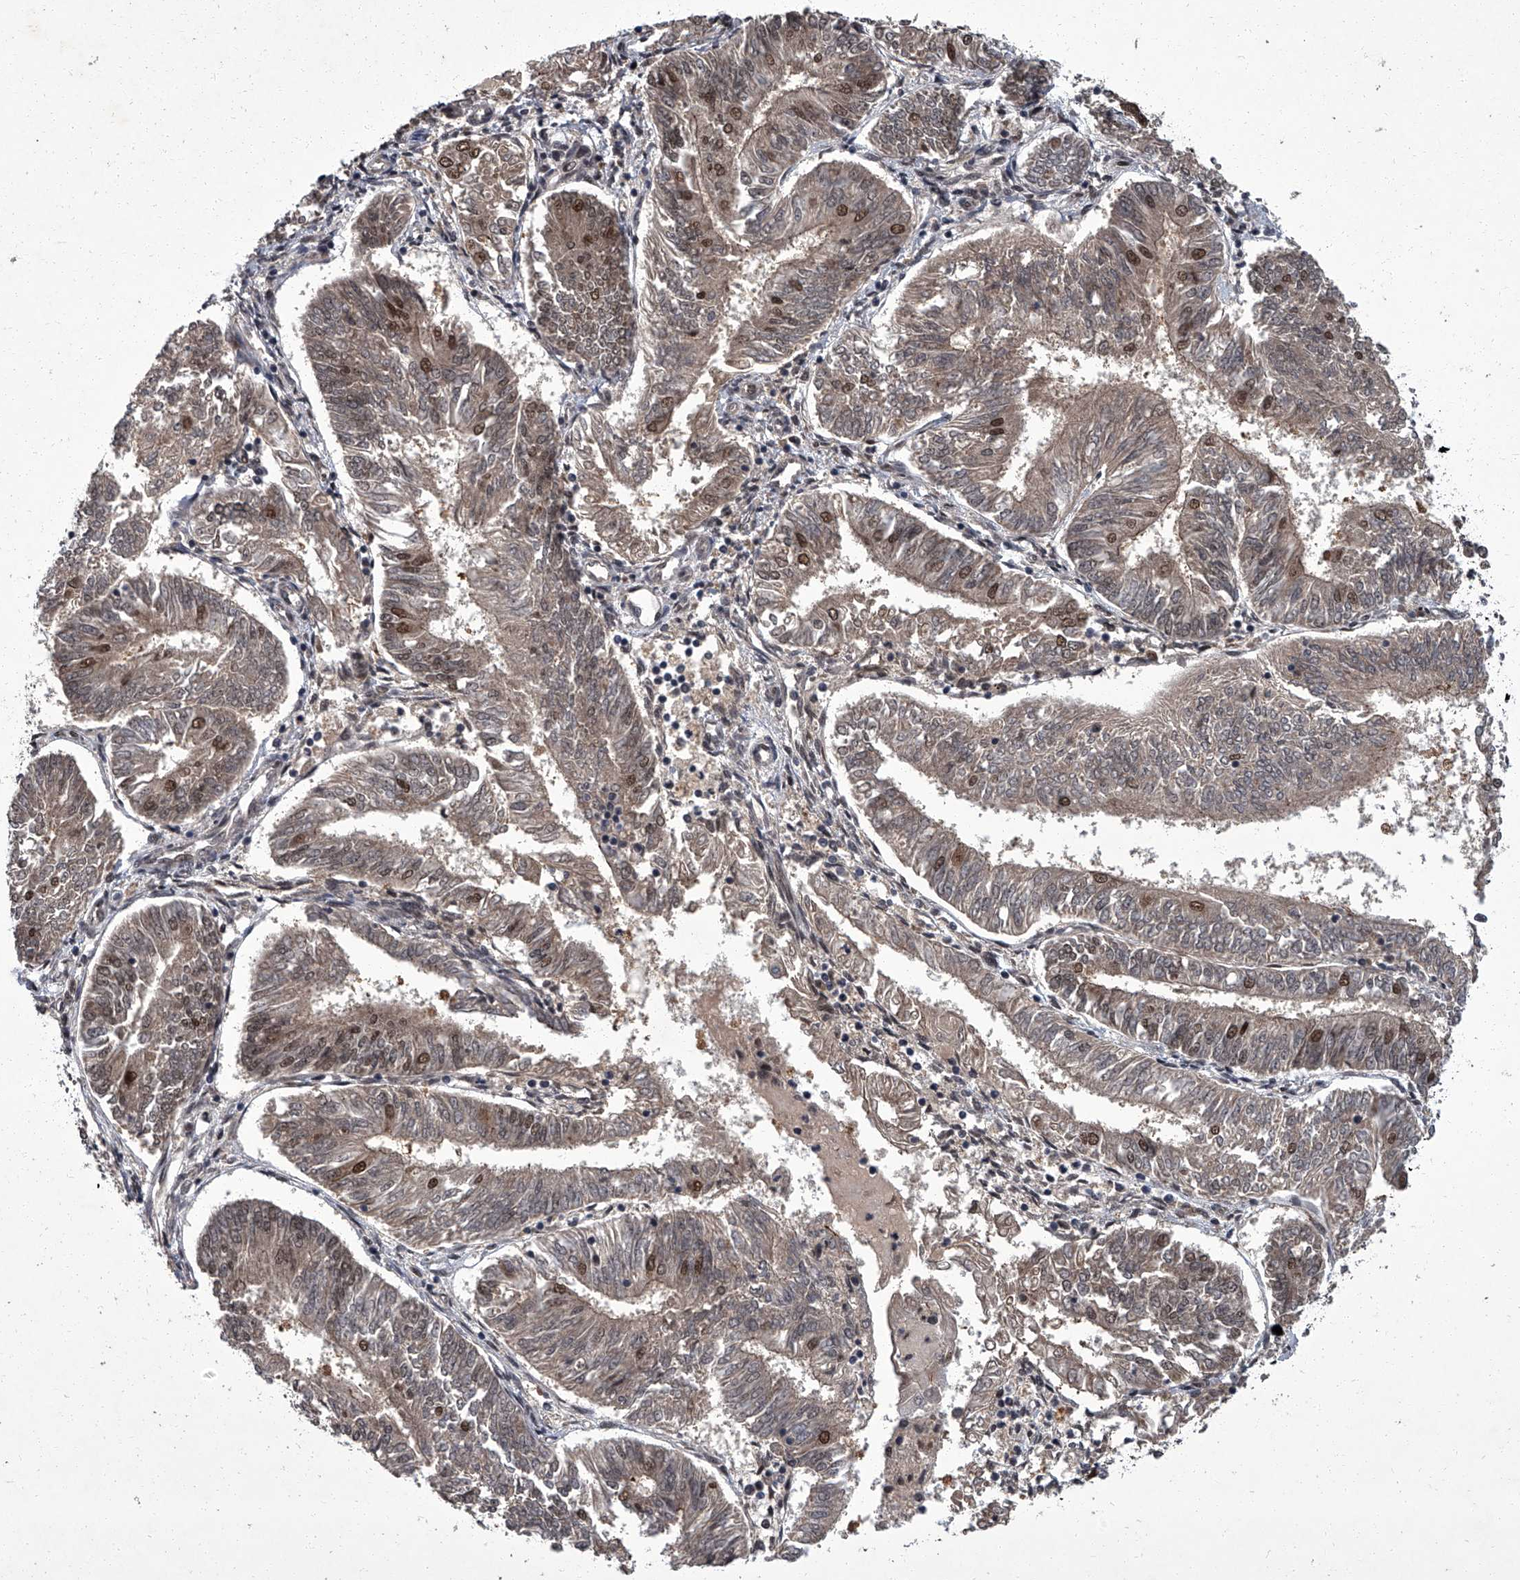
{"staining": {"intensity": "moderate", "quantity": "<25%", "location": "nuclear"}, "tissue": "endometrial cancer", "cell_type": "Tumor cells", "image_type": "cancer", "snomed": [{"axis": "morphology", "description": "Adenocarcinoma, NOS"}, {"axis": "topography", "description": "Endometrium"}], "caption": "Protein staining shows moderate nuclear staining in about <25% of tumor cells in endometrial cancer. The staining is performed using DAB brown chromogen to label protein expression. The nuclei are counter-stained blue using hematoxylin.", "gene": "ZNF518B", "patient": {"sex": "female", "age": 58}}